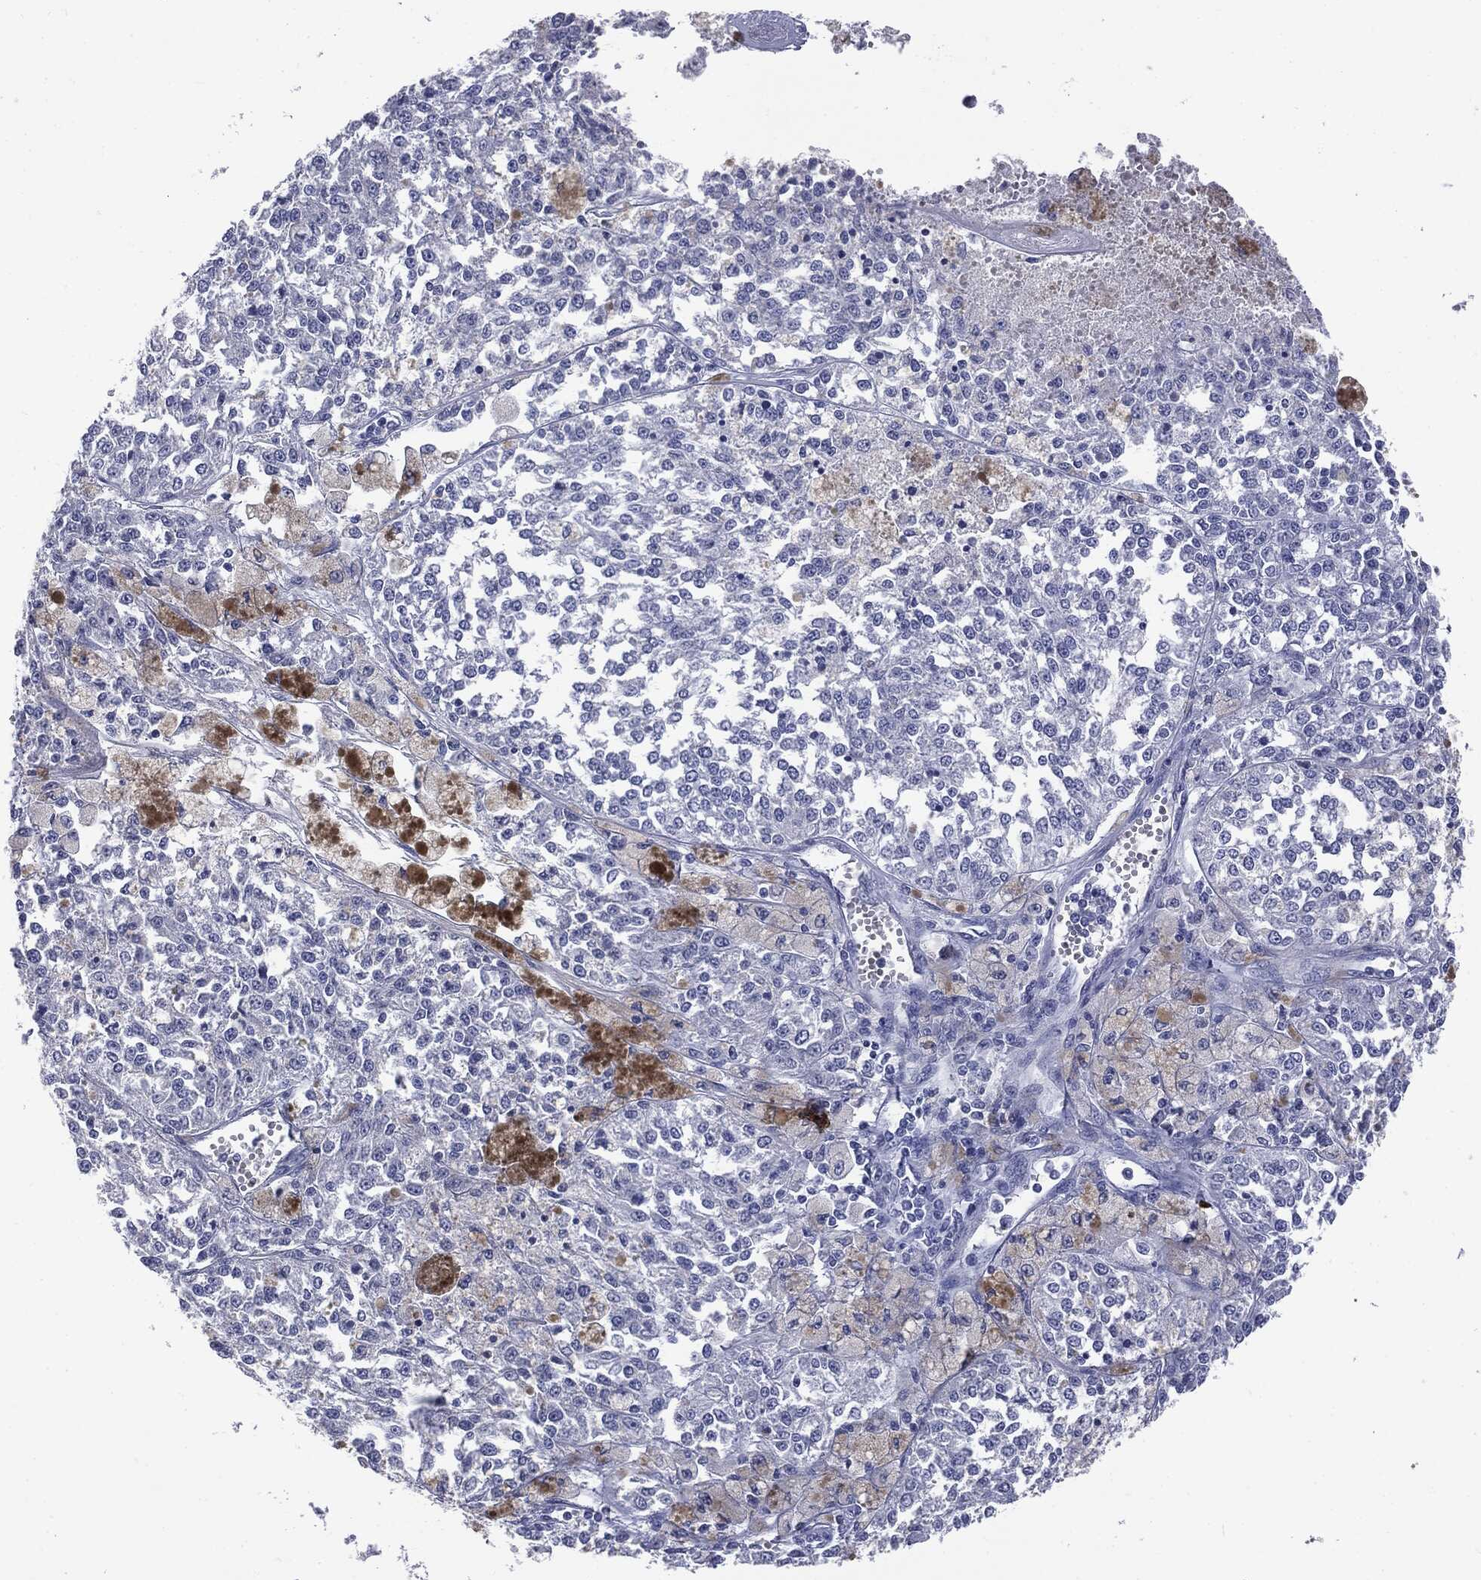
{"staining": {"intensity": "negative", "quantity": "none", "location": "none"}, "tissue": "melanoma", "cell_type": "Tumor cells", "image_type": "cancer", "snomed": [{"axis": "morphology", "description": "Malignant melanoma, Metastatic site"}, {"axis": "topography", "description": "Lymph node"}], "caption": "This is an immunohistochemistry histopathology image of human malignant melanoma (metastatic site). There is no expression in tumor cells.", "gene": "TSHB", "patient": {"sex": "female", "age": 64}}